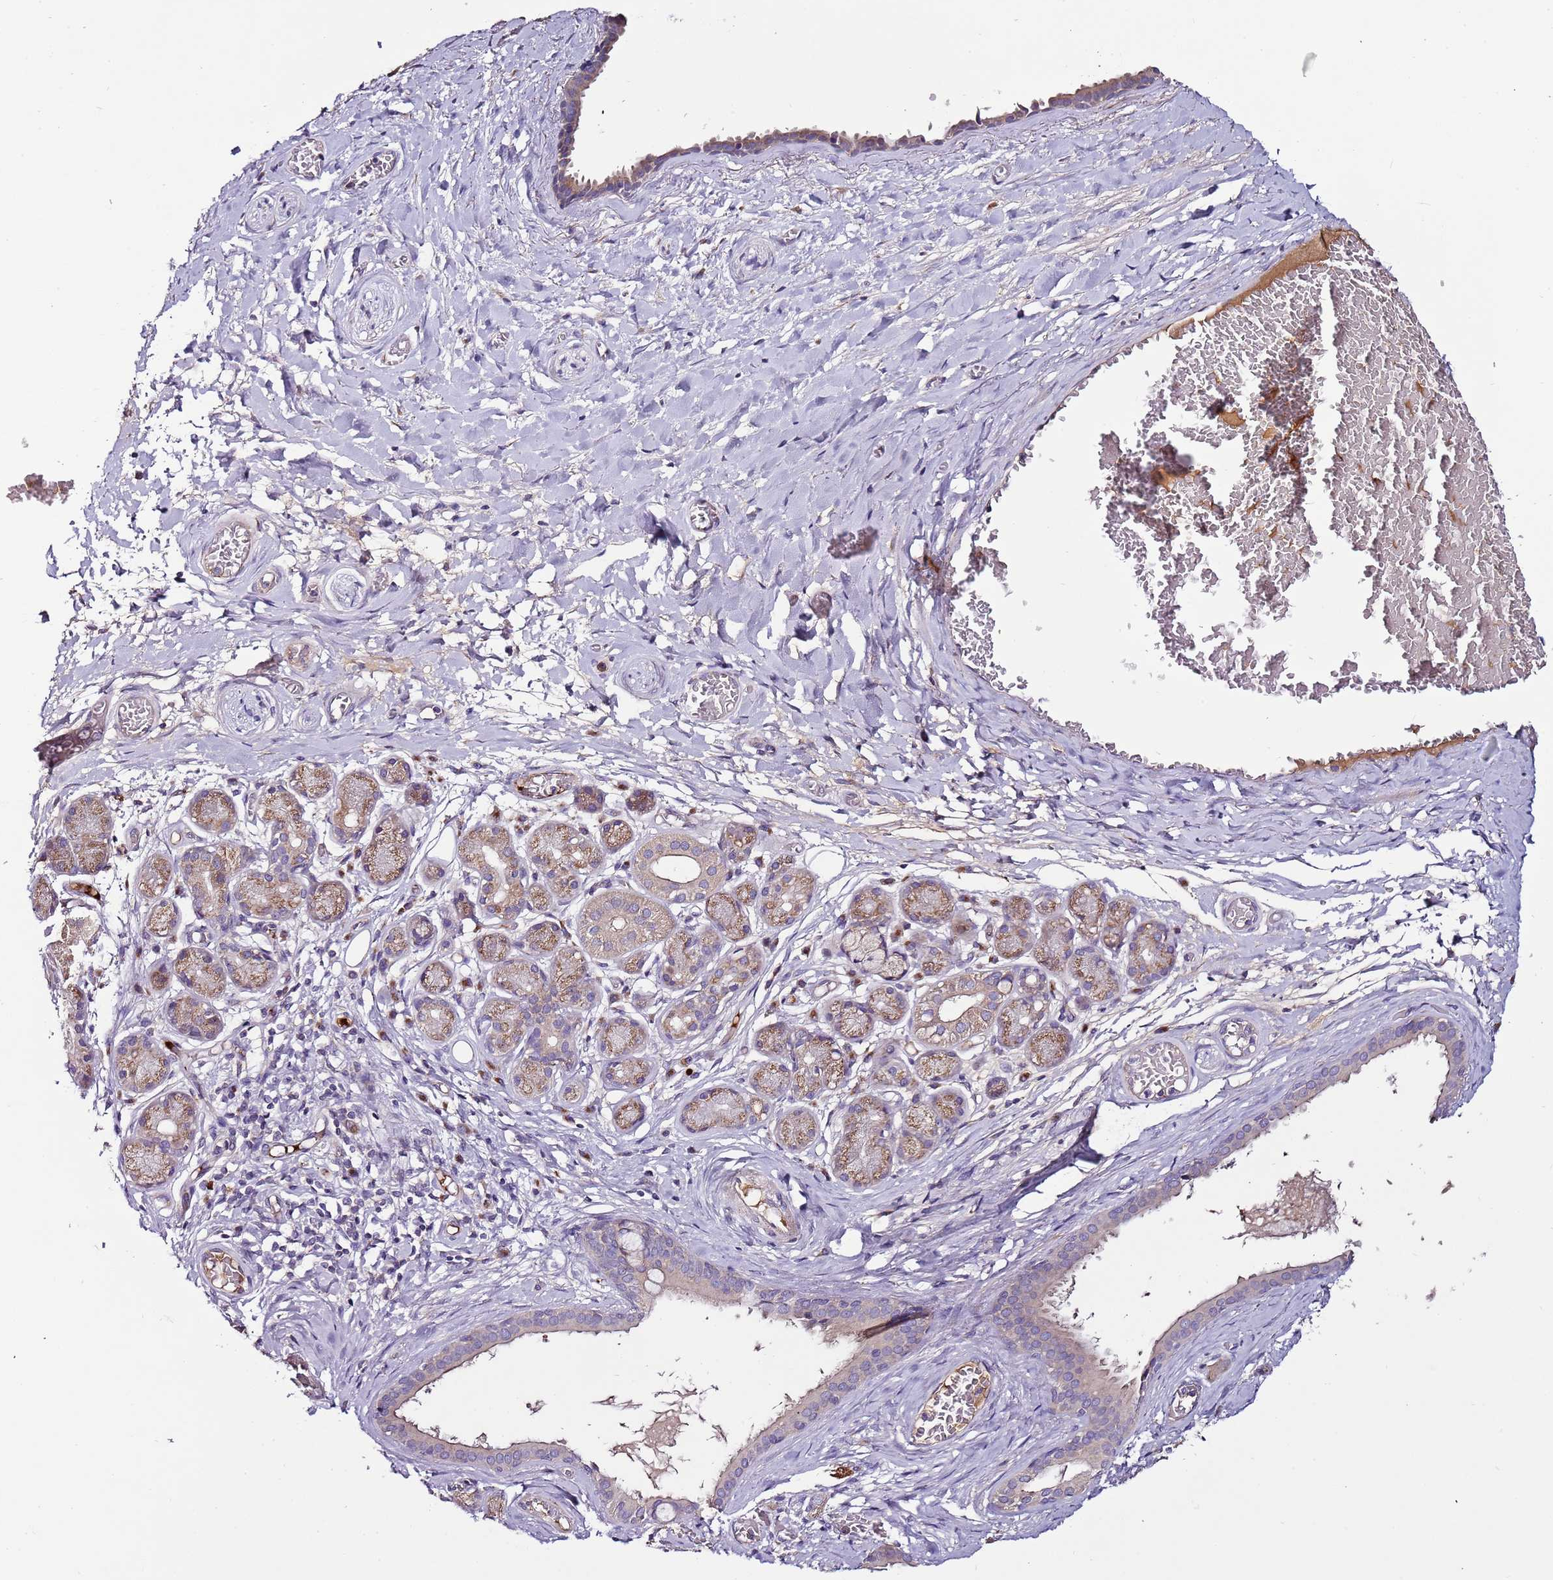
{"staining": {"intensity": "negative", "quantity": "none", "location": "none"}, "tissue": "adipose tissue", "cell_type": "Adipocytes", "image_type": "normal", "snomed": [{"axis": "morphology", "description": "Normal tissue, NOS"}, {"axis": "topography", "description": "Salivary gland"}, {"axis": "topography", "description": "Peripheral nerve tissue"}], "caption": "Immunohistochemical staining of benign adipose tissue demonstrates no significant staining in adipocytes.", "gene": "FAM20A", "patient": {"sex": "male", "age": 62}}